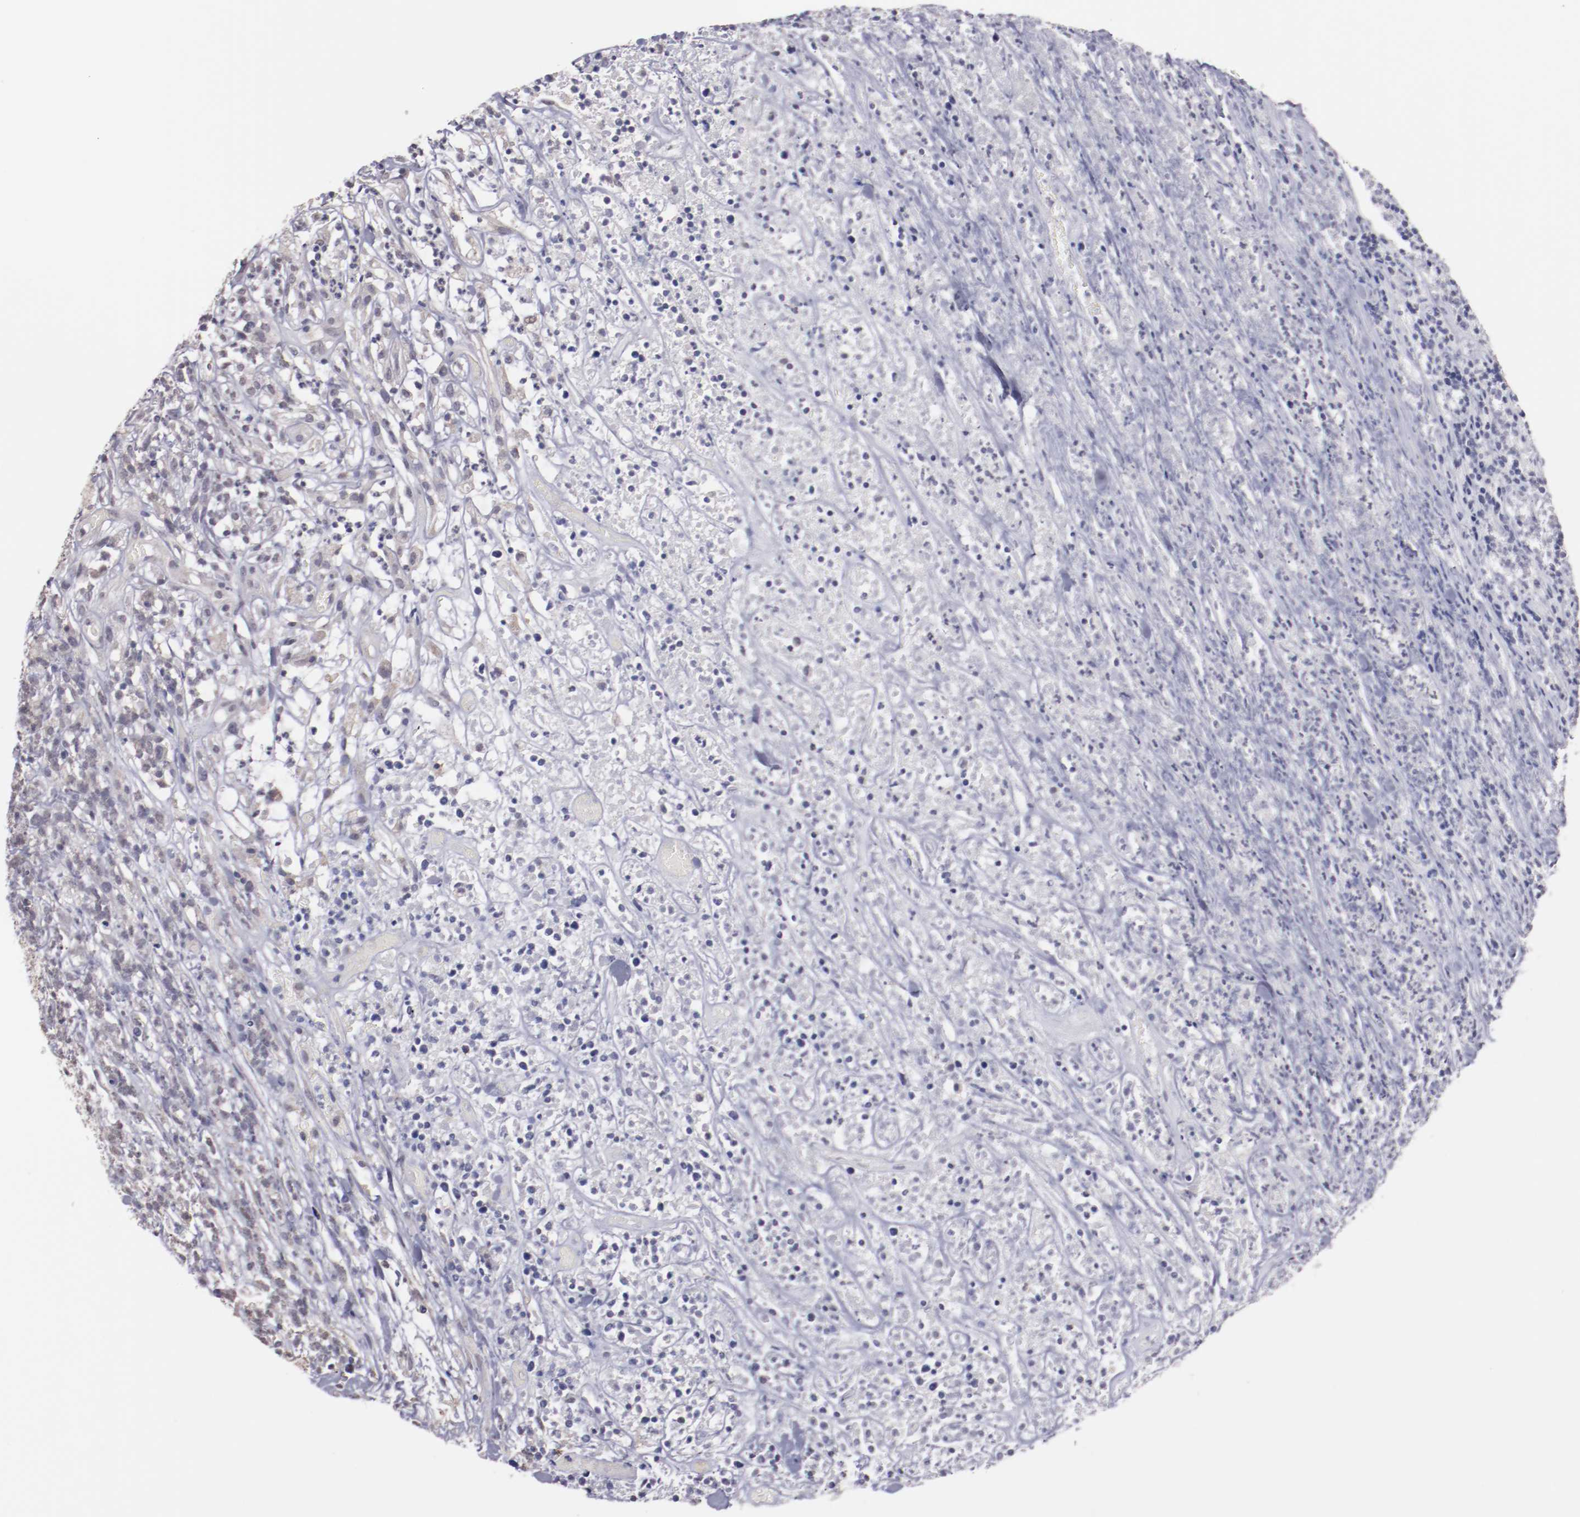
{"staining": {"intensity": "weak", "quantity": "25%-75%", "location": "cytoplasmic/membranous,nuclear"}, "tissue": "lymphoma", "cell_type": "Tumor cells", "image_type": "cancer", "snomed": [{"axis": "morphology", "description": "Malignant lymphoma, non-Hodgkin's type, High grade"}, {"axis": "topography", "description": "Lymph node"}], "caption": "Immunohistochemical staining of human high-grade malignant lymphoma, non-Hodgkin's type shows low levels of weak cytoplasmic/membranous and nuclear protein expression in about 25%-75% of tumor cells.", "gene": "NRXN3", "patient": {"sex": "female", "age": 73}}